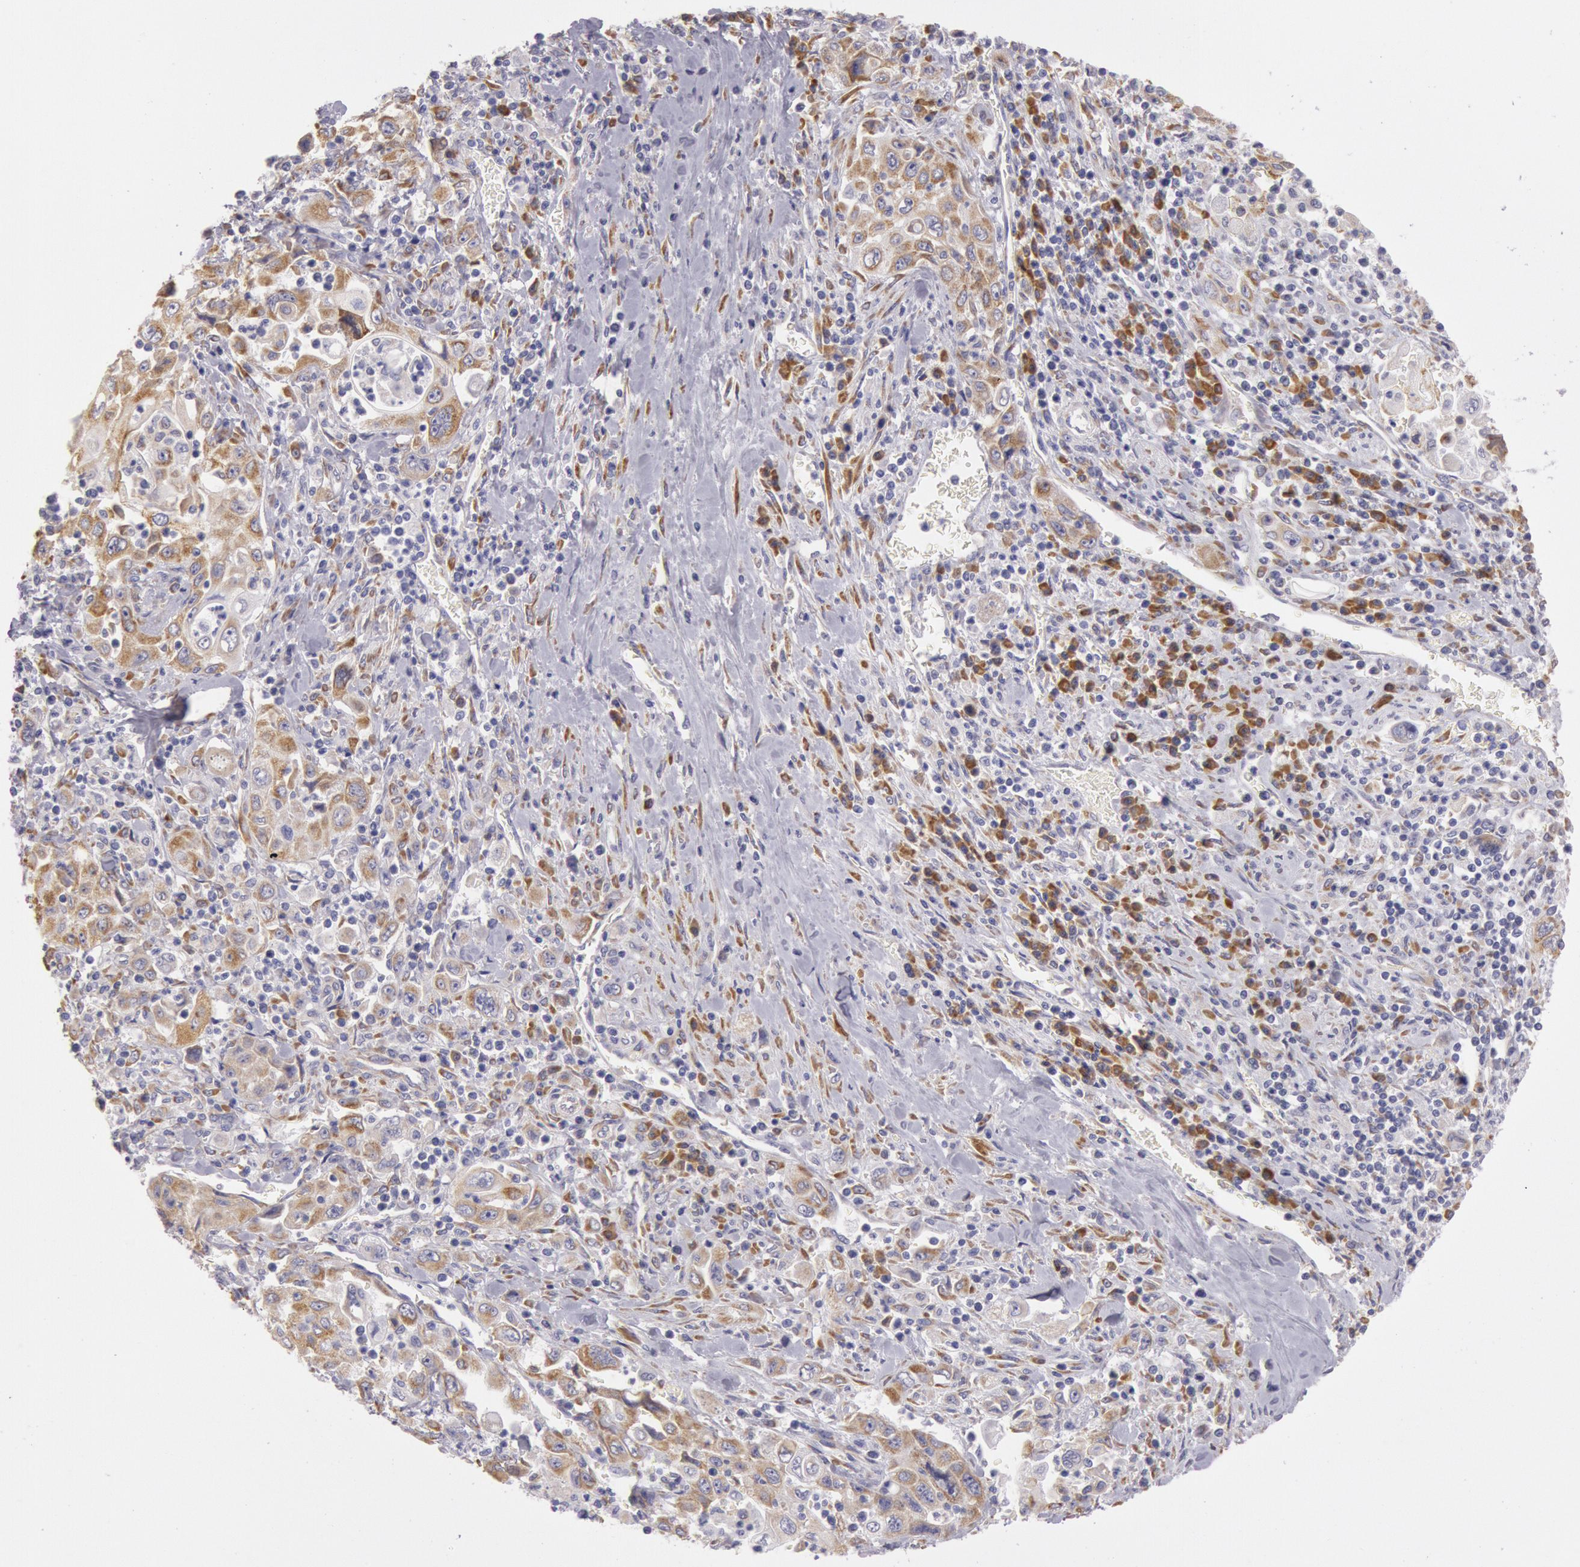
{"staining": {"intensity": "moderate", "quantity": "25%-75%", "location": "nuclear"}, "tissue": "pancreatic cancer", "cell_type": "Tumor cells", "image_type": "cancer", "snomed": [{"axis": "morphology", "description": "Adenocarcinoma, NOS"}, {"axis": "topography", "description": "Pancreas"}], "caption": "Pancreatic cancer stained for a protein (brown) demonstrates moderate nuclear positive positivity in approximately 25%-75% of tumor cells.", "gene": "CIDEB", "patient": {"sex": "male", "age": 70}}